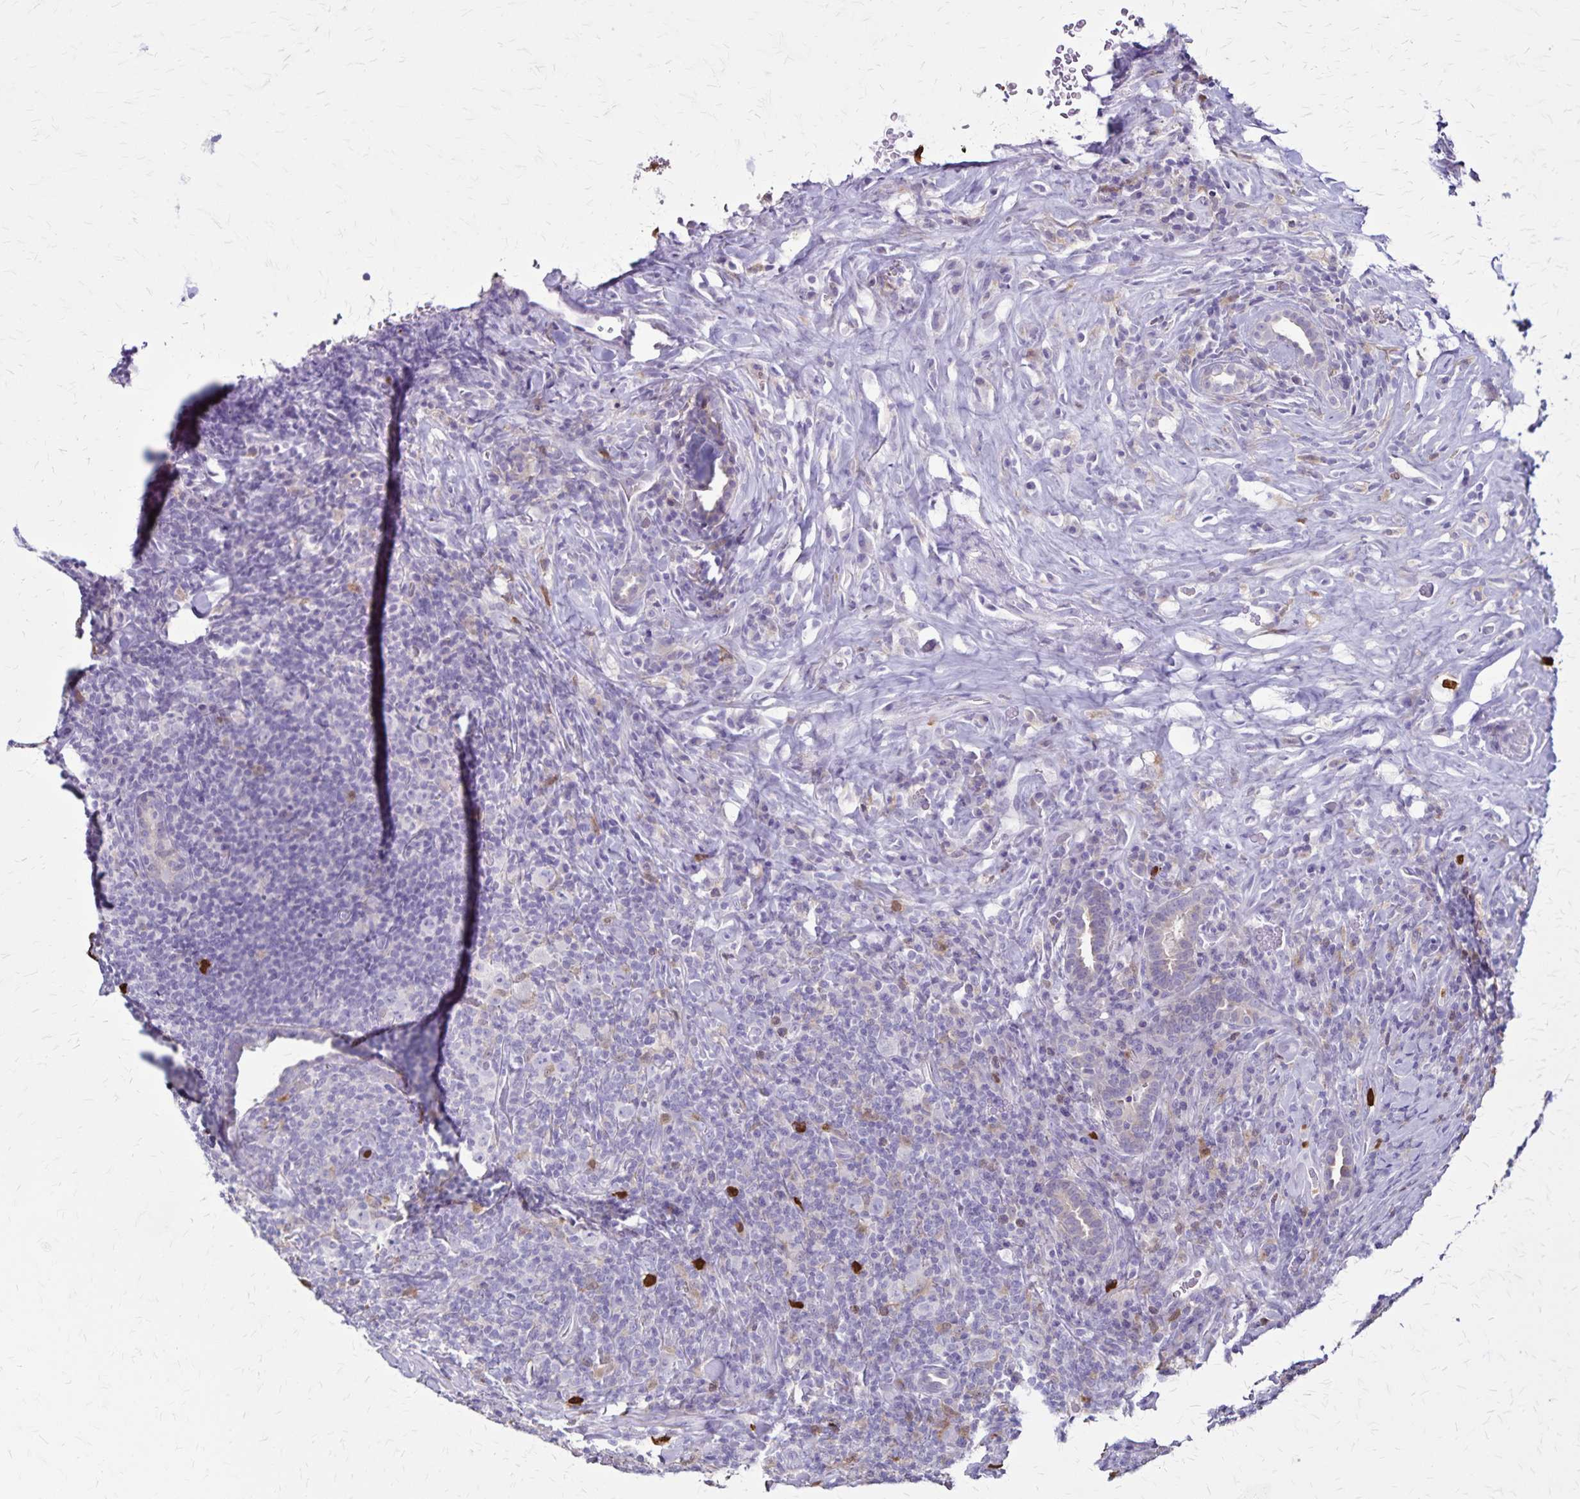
{"staining": {"intensity": "negative", "quantity": "none", "location": "none"}, "tissue": "lymphoma", "cell_type": "Tumor cells", "image_type": "cancer", "snomed": [{"axis": "morphology", "description": "Hodgkin's disease, NOS"}, {"axis": "topography", "description": "Lung"}], "caption": "Immunohistochemical staining of human lymphoma displays no significant staining in tumor cells. The staining was performed using DAB (3,3'-diaminobenzidine) to visualize the protein expression in brown, while the nuclei were stained in blue with hematoxylin (Magnification: 20x).", "gene": "ULBP3", "patient": {"sex": "male", "age": 17}}